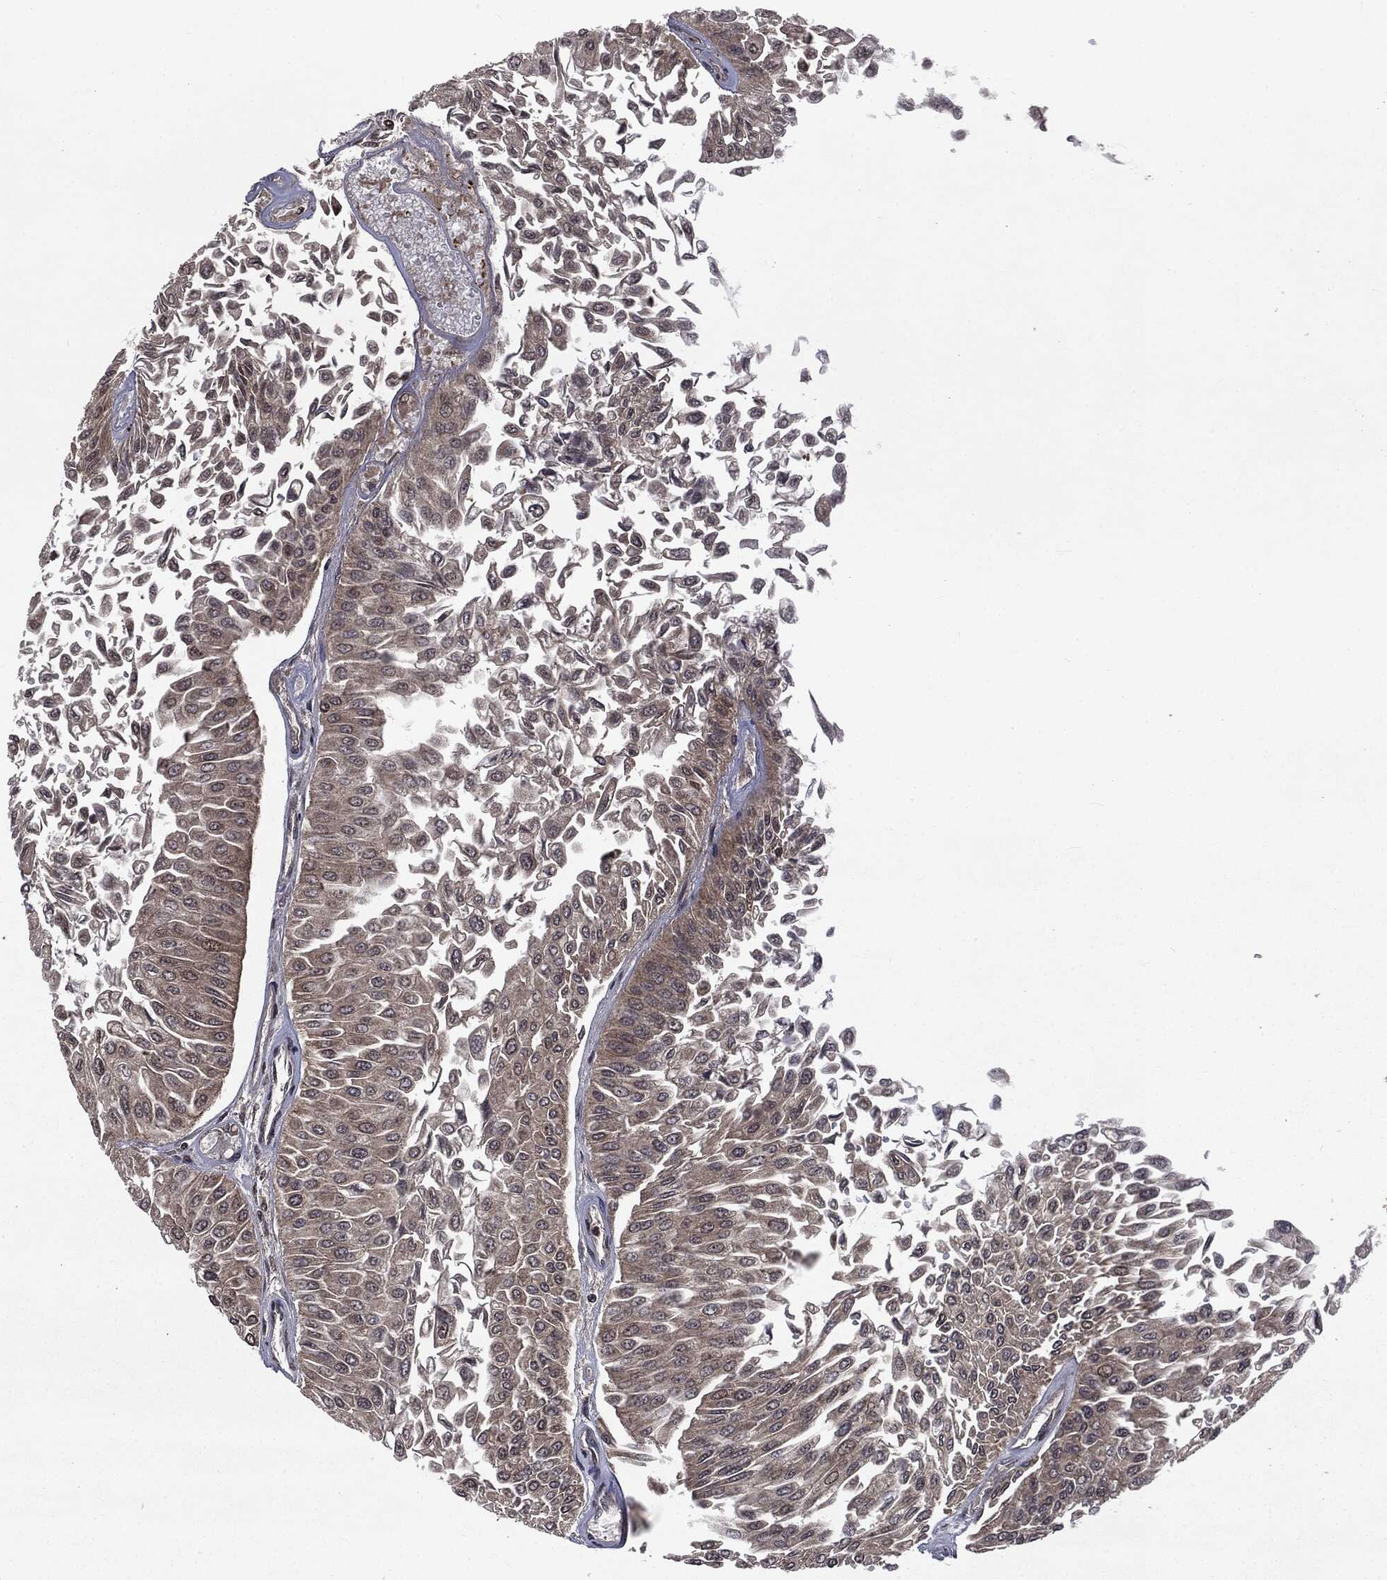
{"staining": {"intensity": "weak", "quantity": "<25%", "location": "cytoplasmic/membranous"}, "tissue": "urothelial cancer", "cell_type": "Tumor cells", "image_type": "cancer", "snomed": [{"axis": "morphology", "description": "Urothelial carcinoma, Low grade"}, {"axis": "topography", "description": "Urinary bladder"}], "caption": "Urothelial carcinoma (low-grade) stained for a protein using IHC exhibits no positivity tumor cells.", "gene": "STAU2", "patient": {"sex": "male", "age": 67}}